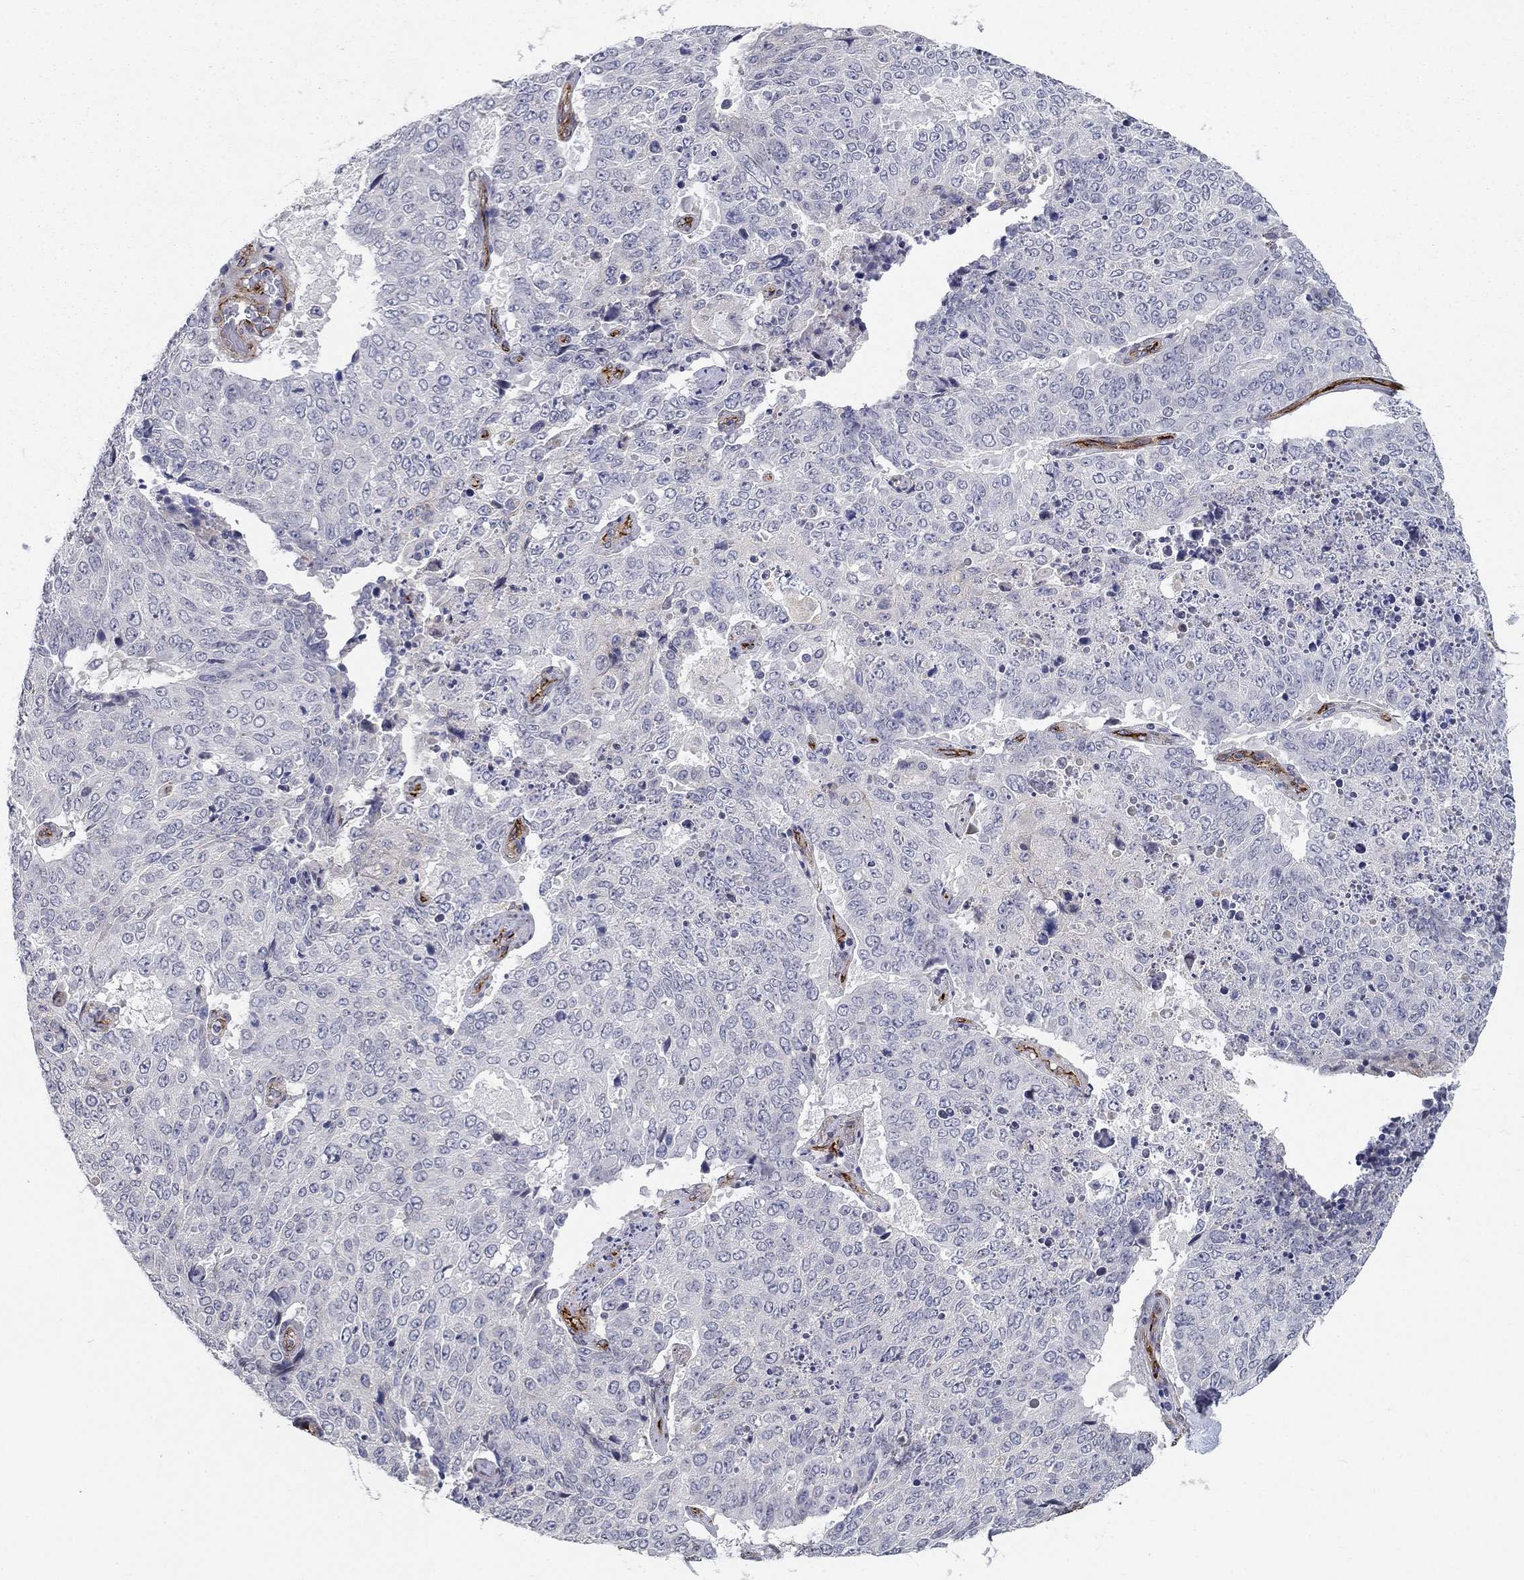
{"staining": {"intensity": "negative", "quantity": "none", "location": "none"}, "tissue": "lung cancer", "cell_type": "Tumor cells", "image_type": "cancer", "snomed": [{"axis": "morphology", "description": "Normal tissue, NOS"}, {"axis": "morphology", "description": "Squamous cell carcinoma, NOS"}, {"axis": "topography", "description": "Bronchus"}, {"axis": "topography", "description": "Lung"}], "caption": "Immunohistochemistry of lung cancer (squamous cell carcinoma) reveals no expression in tumor cells.", "gene": "SYNC", "patient": {"sex": "male", "age": 64}}